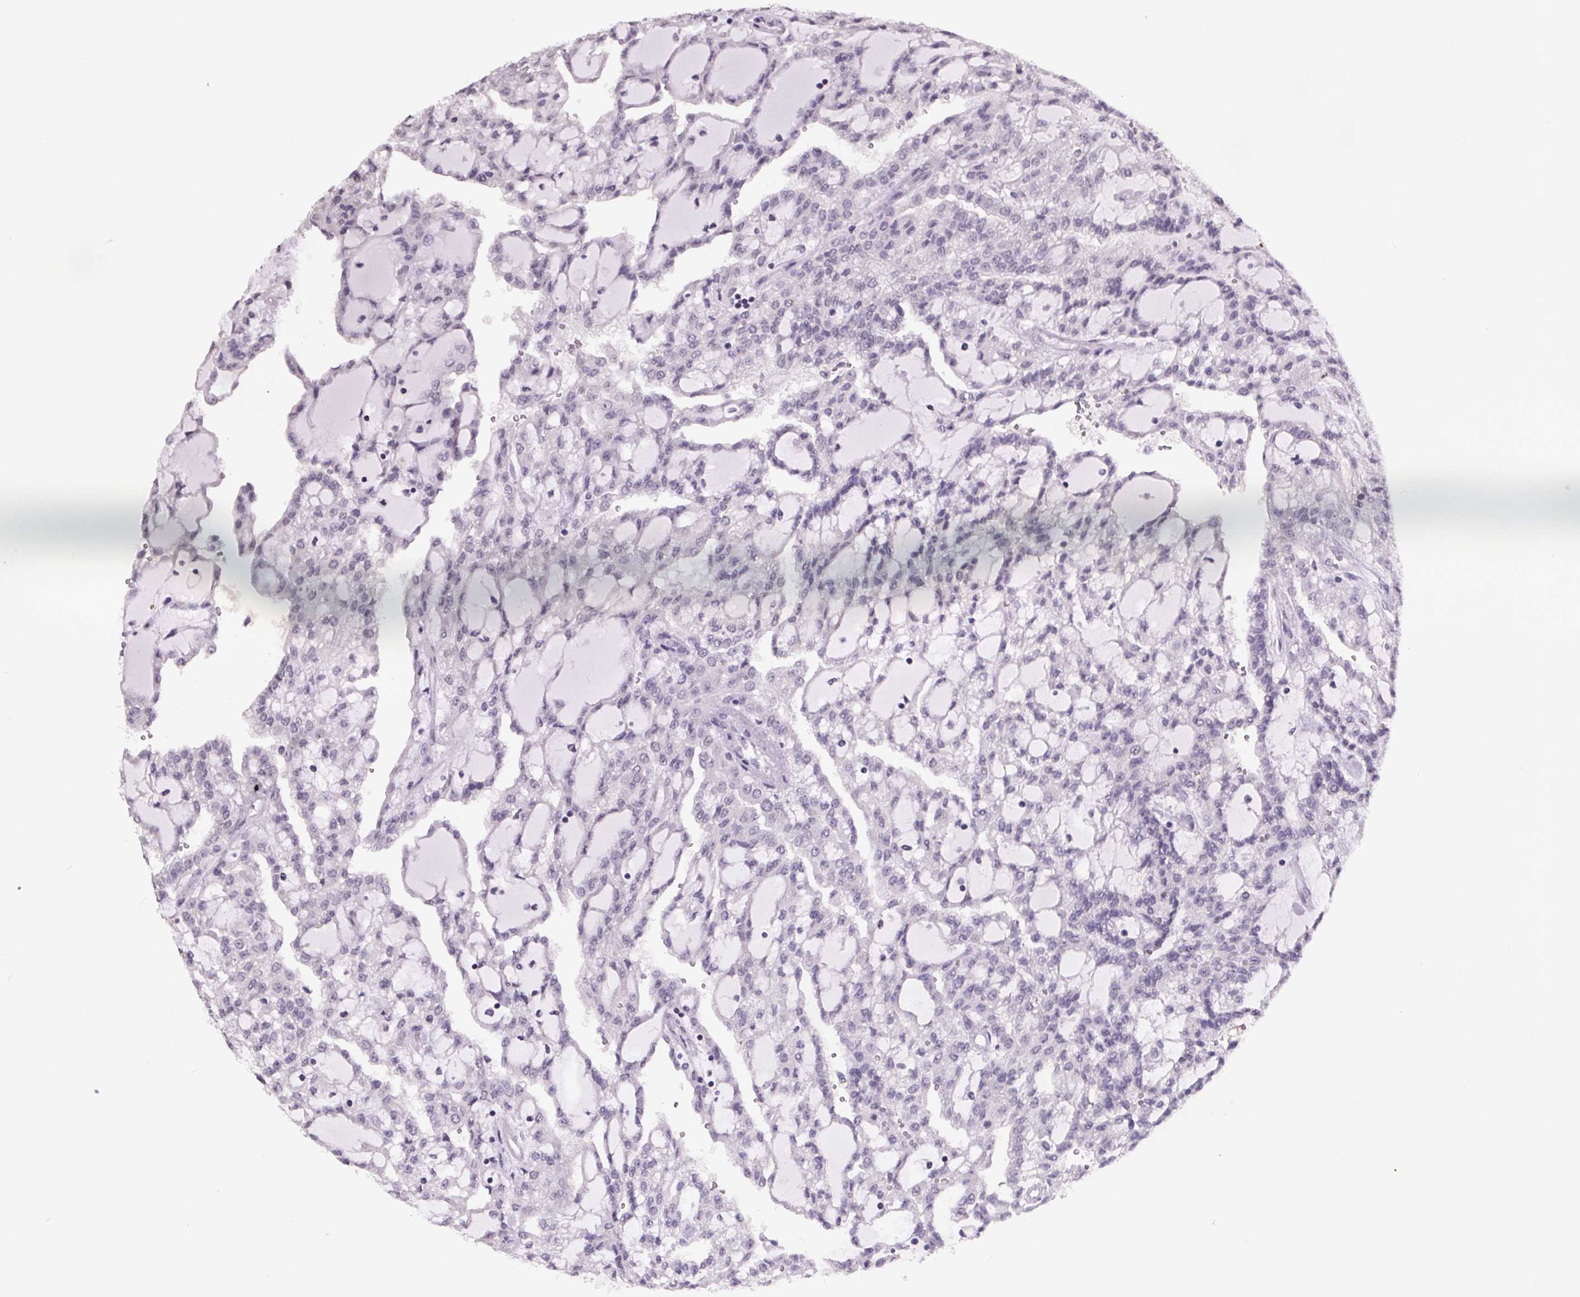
{"staining": {"intensity": "negative", "quantity": "none", "location": "none"}, "tissue": "renal cancer", "cell_type": "Tumor cells", "image_type": "cancer", "snomed": [{"axis": "morphology", "description": "Adenocarcinoma, NOS"}, {"axis": "topography", "description": "Kidney"}], "caption": "DAB immunohistochemical staining of adenocarcinoma (renal) displays no significant positivity in tumor cells.", "gene": "NKX6-1", "patient": {"sex": "male", "age": 63}}